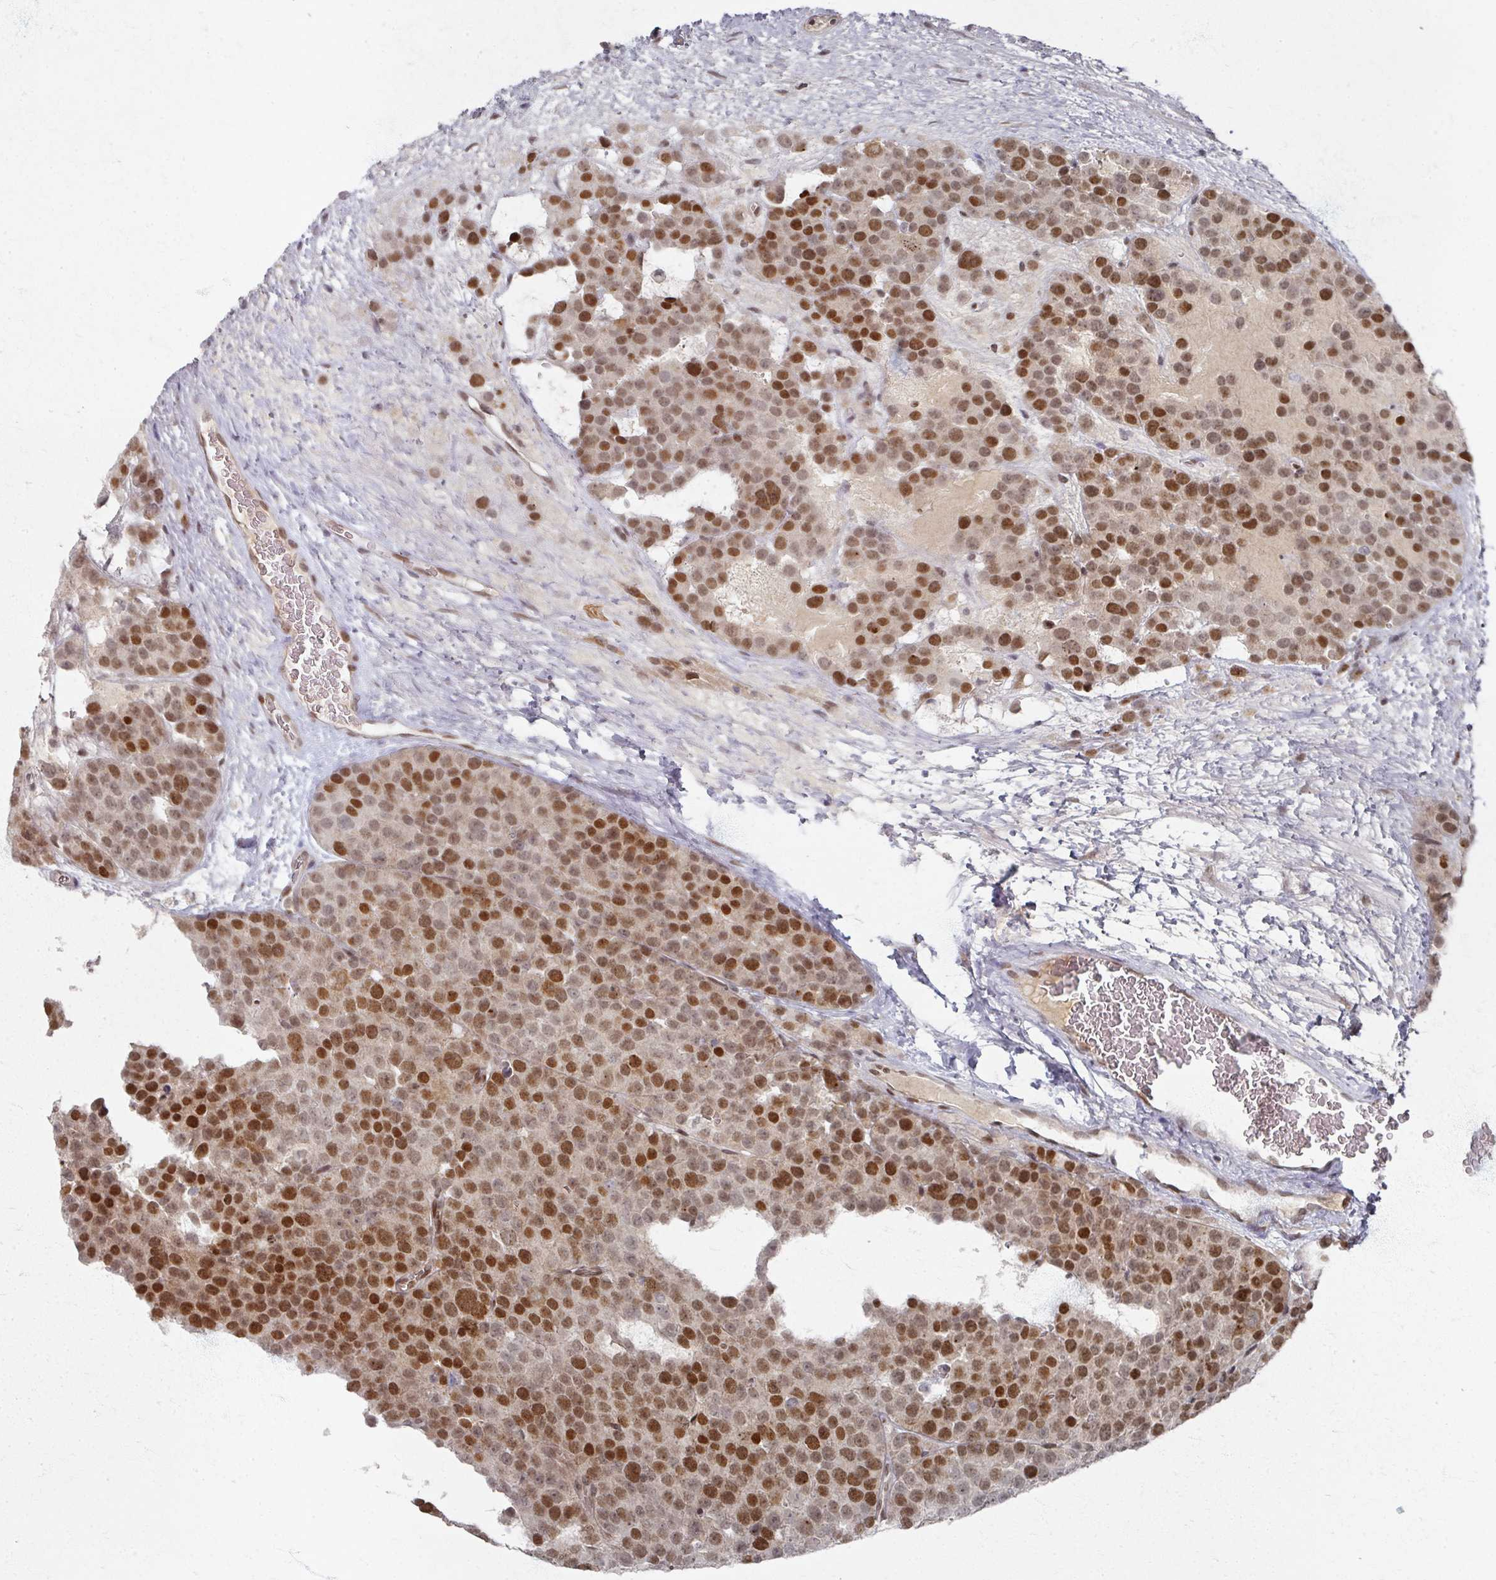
{"staining": {"intensity": "strong", "quantity": ">75%", "location": "nuclear"}, "tissue": "testis cancer", "cell_type": "Tumor cells", "image_type": "cancer", "snomed": [{"axis": "morphology", "description": "Seminoma, NOS"}, {"axis": "topography", "description": "Testis"}], "caption": "Protein expression analysis of seminoma (testis) exhibits strong nuclear positivity in approximately >75% of tumor cells.", "gene": "PSKH1", "patient": {"sex": "male", "age": 71}}